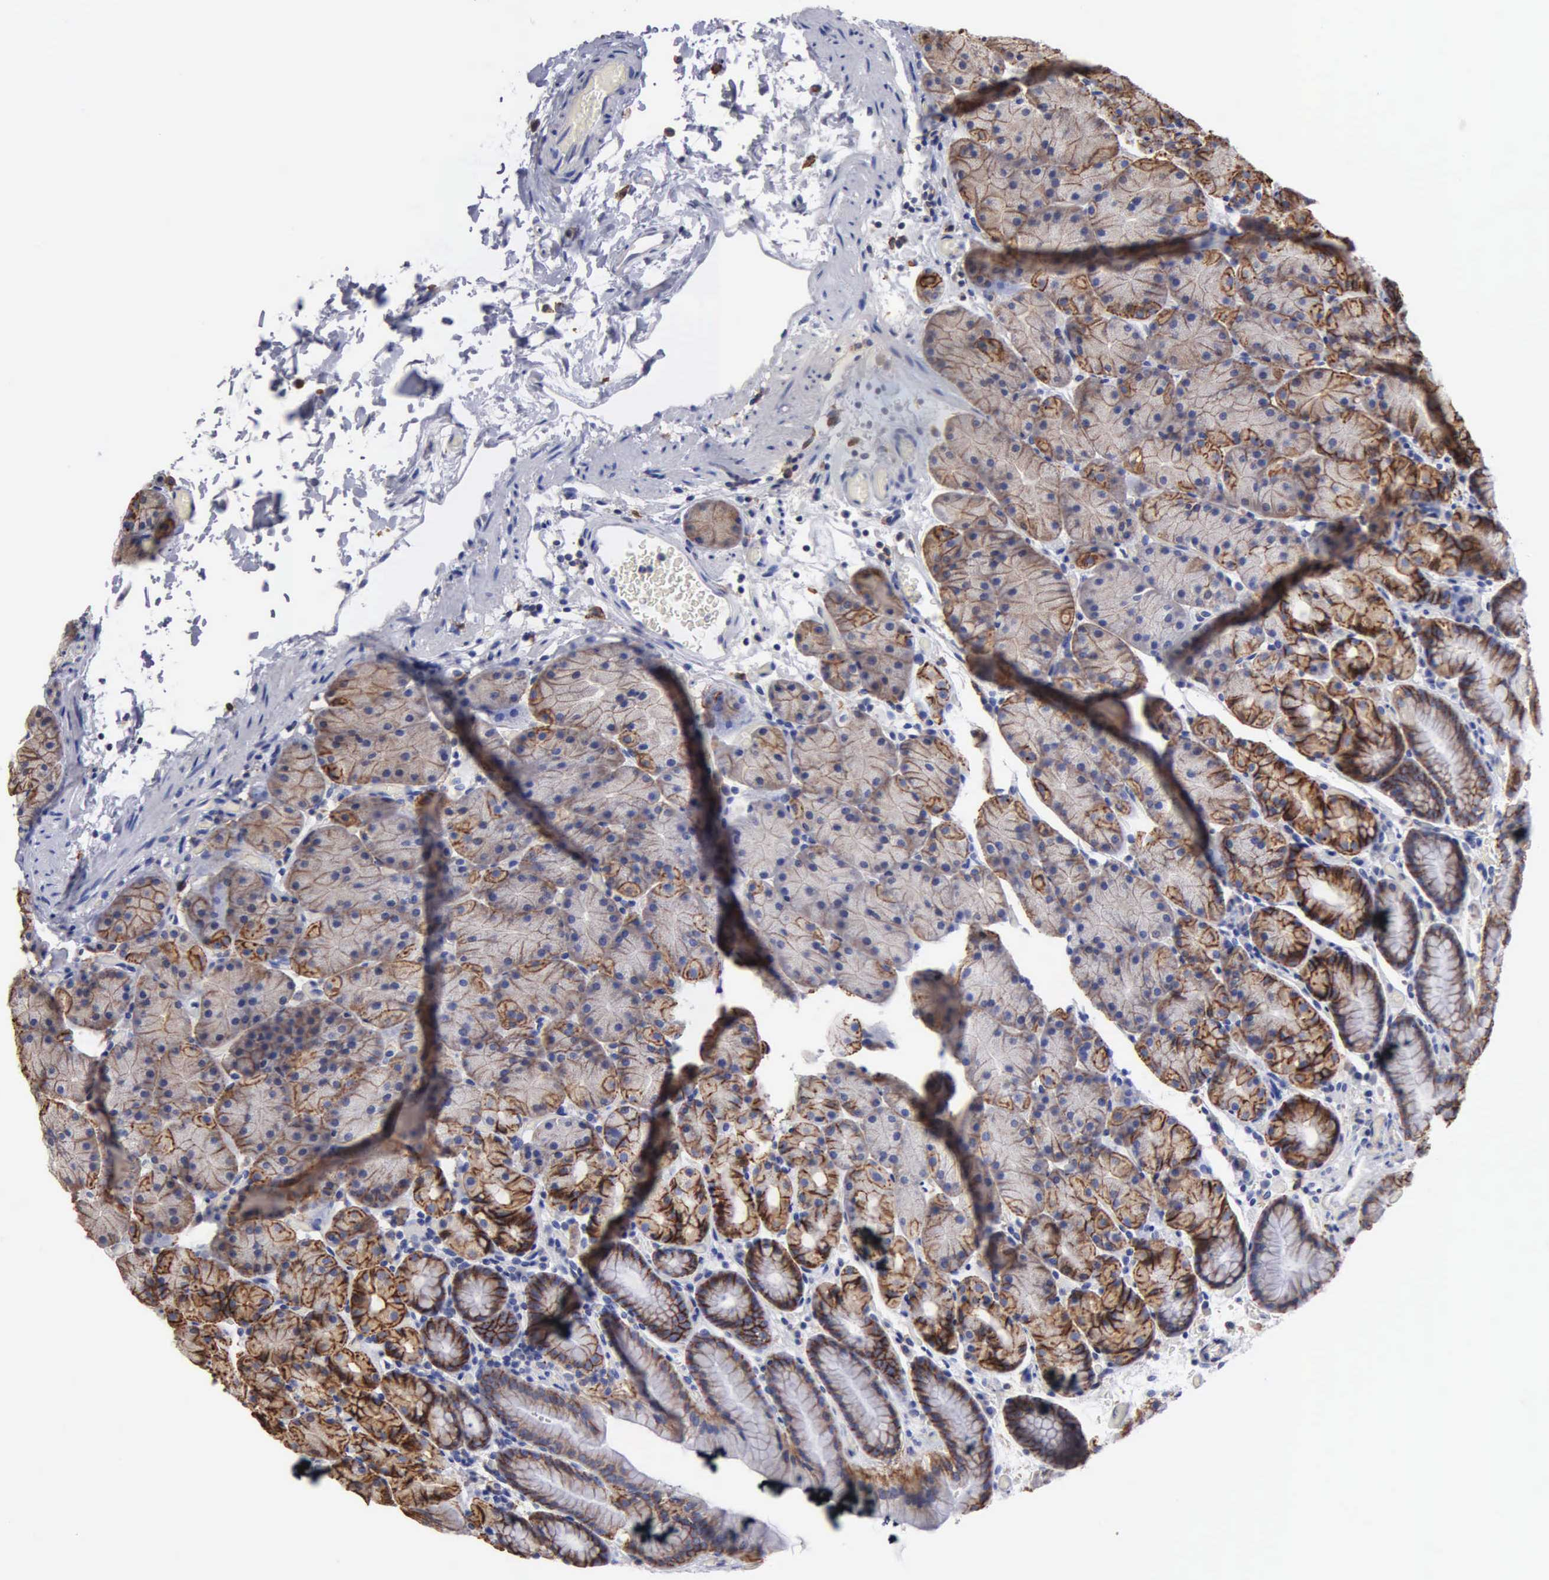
{"staining": {"intensity": "moderate", "quantity": "25%-75%", "location": "cytoplasmic/membranous"}, "tissue": "stomach", "cell_type": "Glandular cells", "image_type": "normal", "snomed": [{"axis": "morphology", "description": "Normal tissue, NOS"}, {"axis": "topography", "description": "Stomach, upper"}], "caption": "This photomicrograph displays IHC staining of benign stomach, with medium moderate cytoplasmic/membranous staining in approximately 25%-75% of glandular cells.", "gene": "PTGS2", "patient": {"sex": "male", "age": 47}}